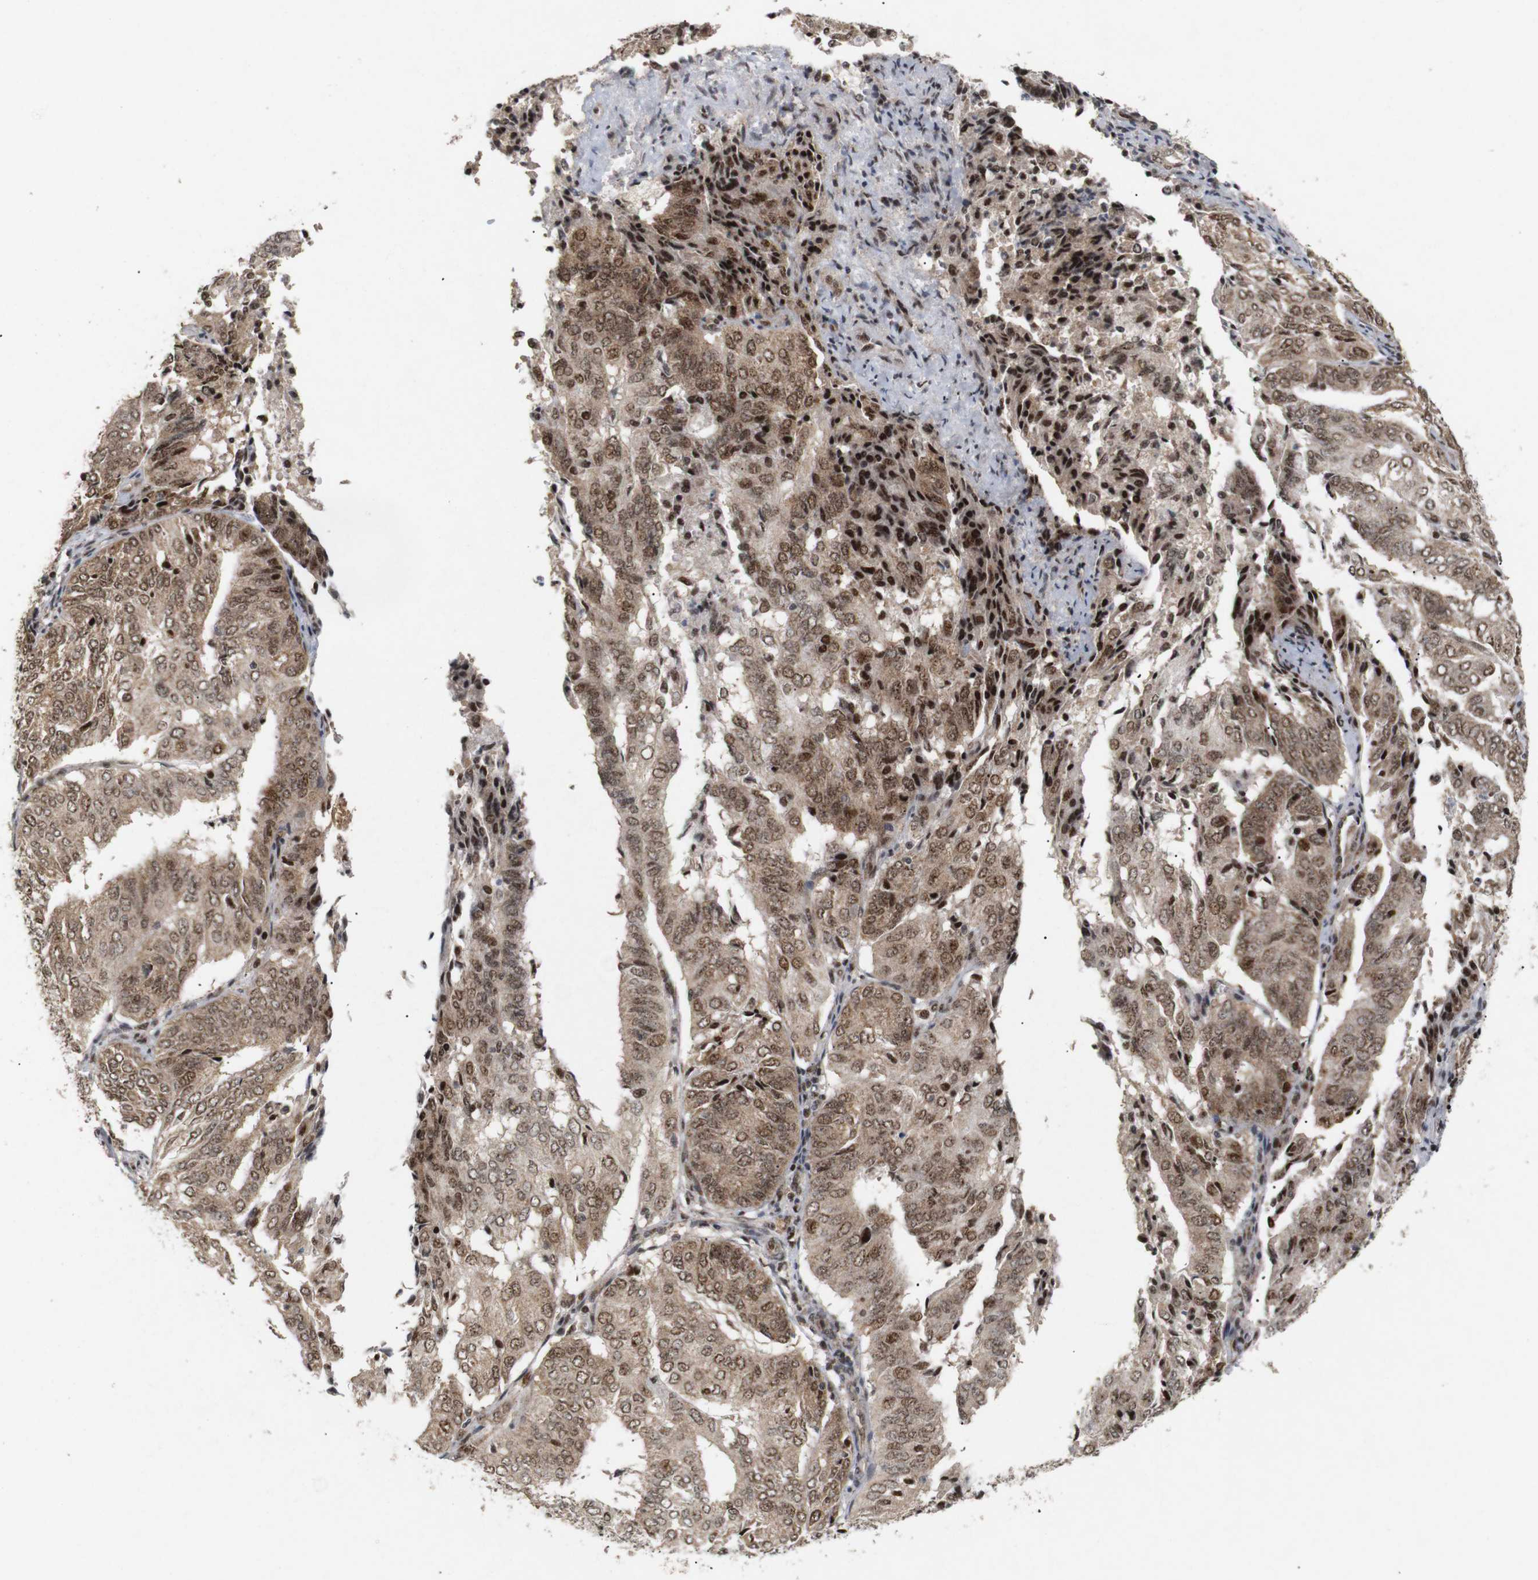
{"staining": {"intensity": "moderate", "quantity": ">75%", "location": "cytoplasmic/membranous,nuclear"}, "tissue": "endometrial cancer", "cell_type": "Tumor cells", "image_type": "cancer", "snomed": [{"axis": "morphology", "description": "Adenocarcinoma, NOS"}, {"axis": "topography", "description": "Uterus"}], "caption": "Adenocarcinoma (endometrial) stained with a protein marker displays moderate staining in tumor cells.", "gene": "PYM1", "patient": {"sex": "female", "age": 60}}